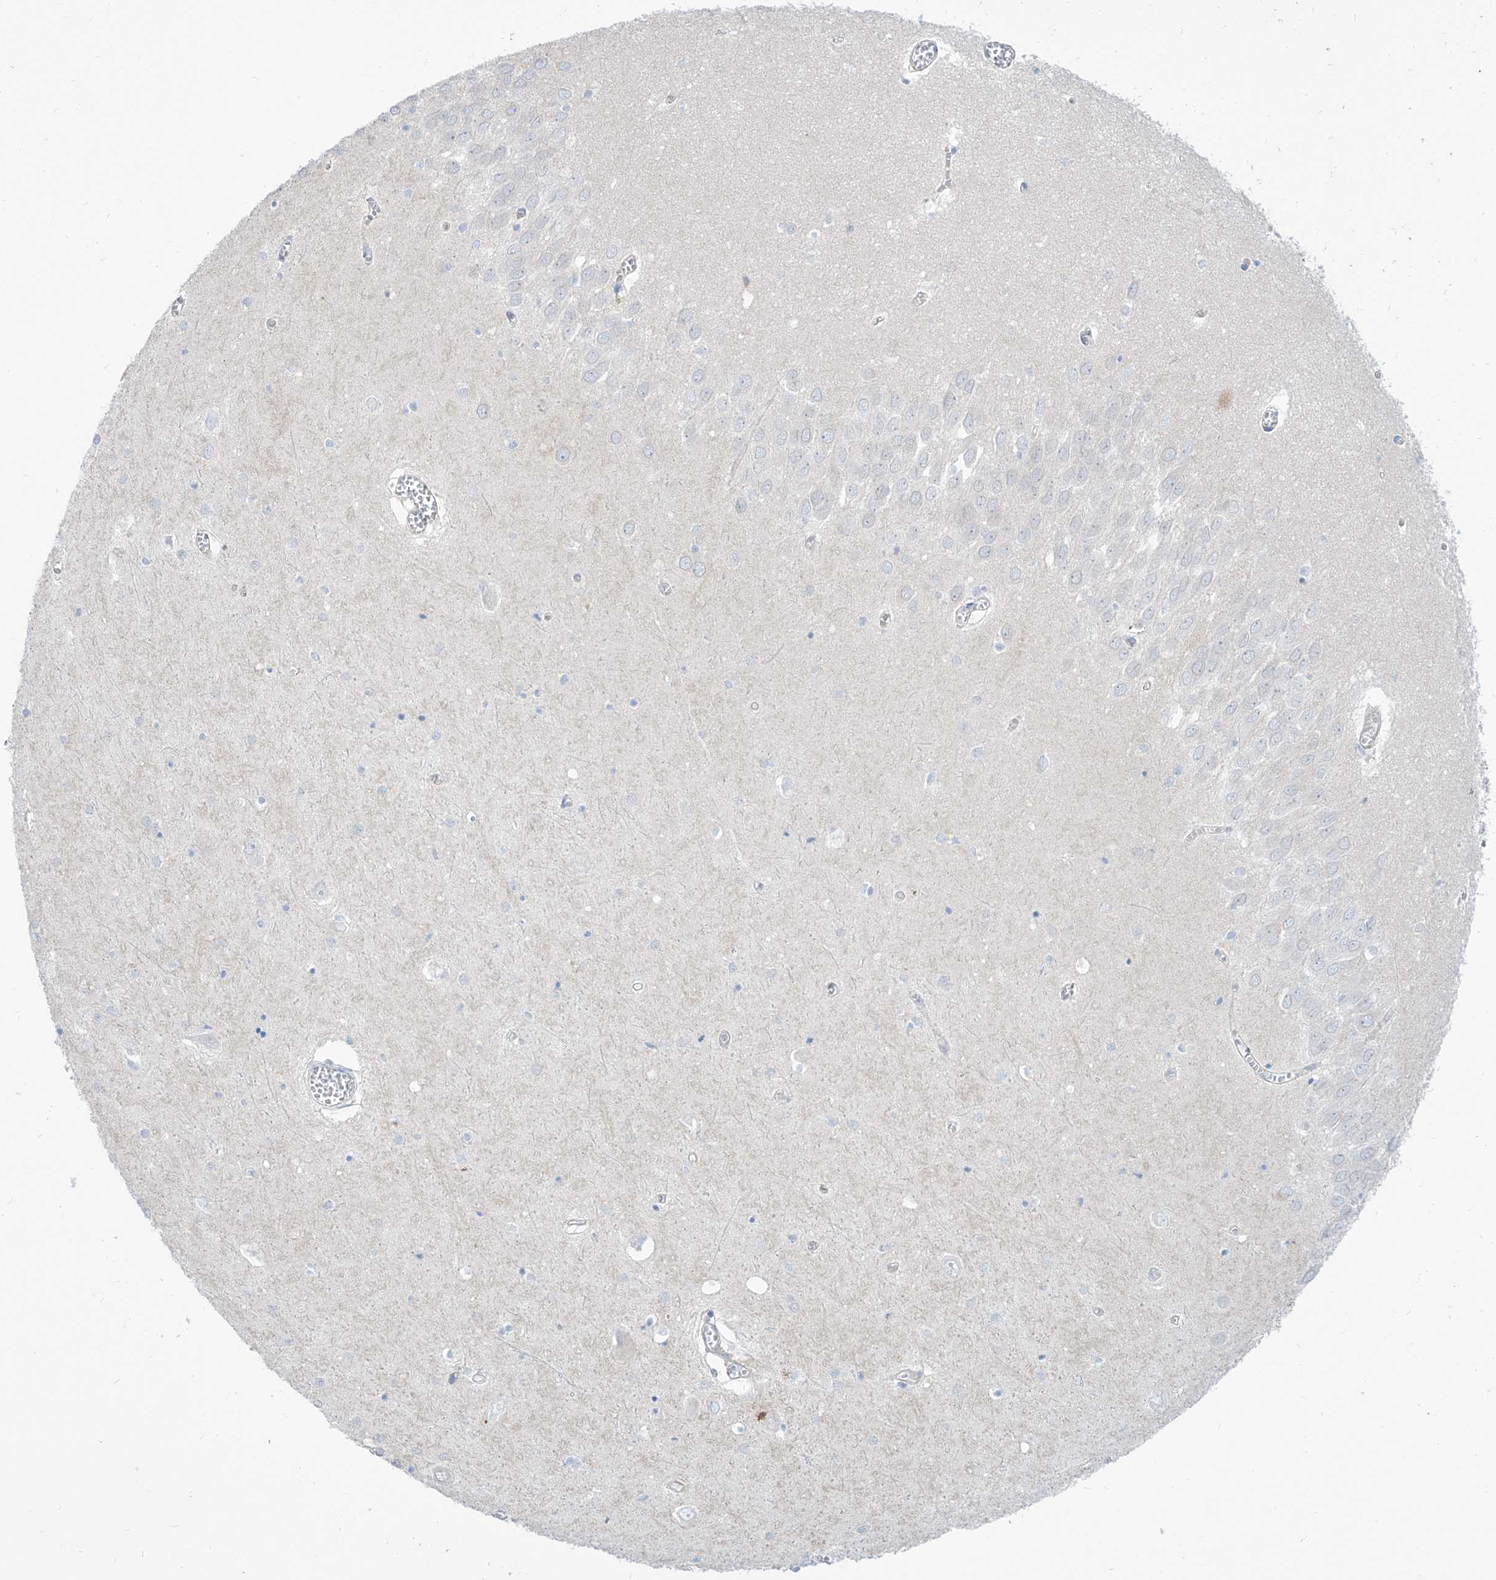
{"staining": {"intensity": "negative", "quantity": "none", "location": "none"}, "tissue": "hippocampus", "cell_type": "Glial cells", "image_type": "normal", "snomed": [{"axis": "morphology", "description": "Normal tissue, NOS"}, {"axis": "topography", "description": "Hippocampus"}], "caption": "Protein analysis of benign hippocampus displays no significant staining in glial cells. The staining is performed using DAB brown chromogen with nuclei counter-stained in using hematoxylin.", "gene": "TMEM209", "patient": {"sex": "male", "age": 70}}